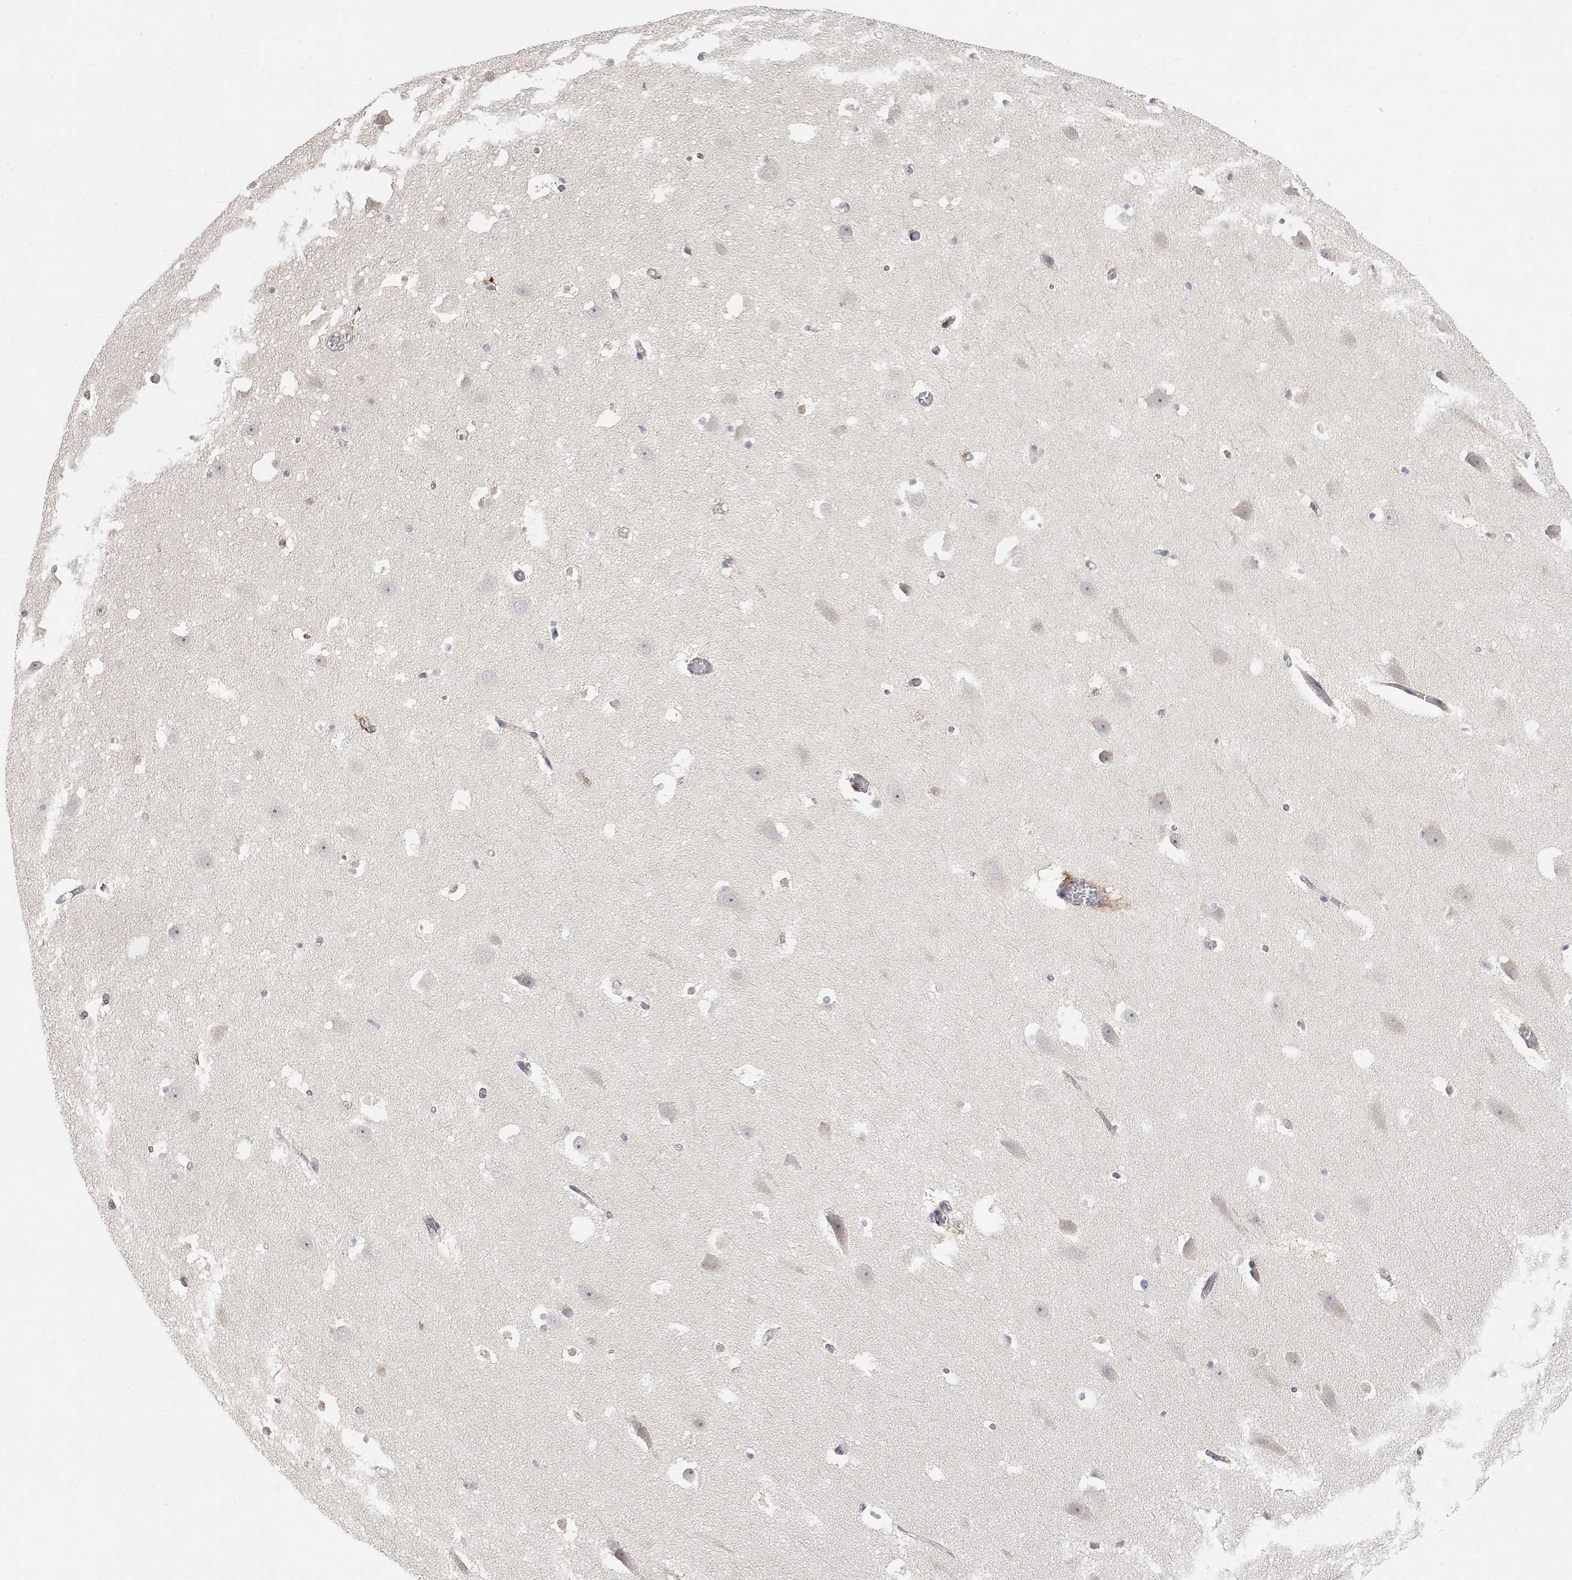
{"staining": {"intensity": "negative", "quantity": "none", "location": "none"}, "tissue": "hippocampus", "cell_type": "Glial cells", "image_type": "normal", "snomed": [{"axis": "morphology", "description": "Normal tissue, NOS"}, {"axis": "topography", "description": "Hippocampus"}], "caption": "High magnification brightfield microscopy of normal hippocampus stained with DAB (3,3'-diaminobenzidine) (brown) and counterstained with hematoxylin (blue): glial cells show no significant positivity.", "gene": "LONRF3", "patient": {"sex": "male", "age": 26}}